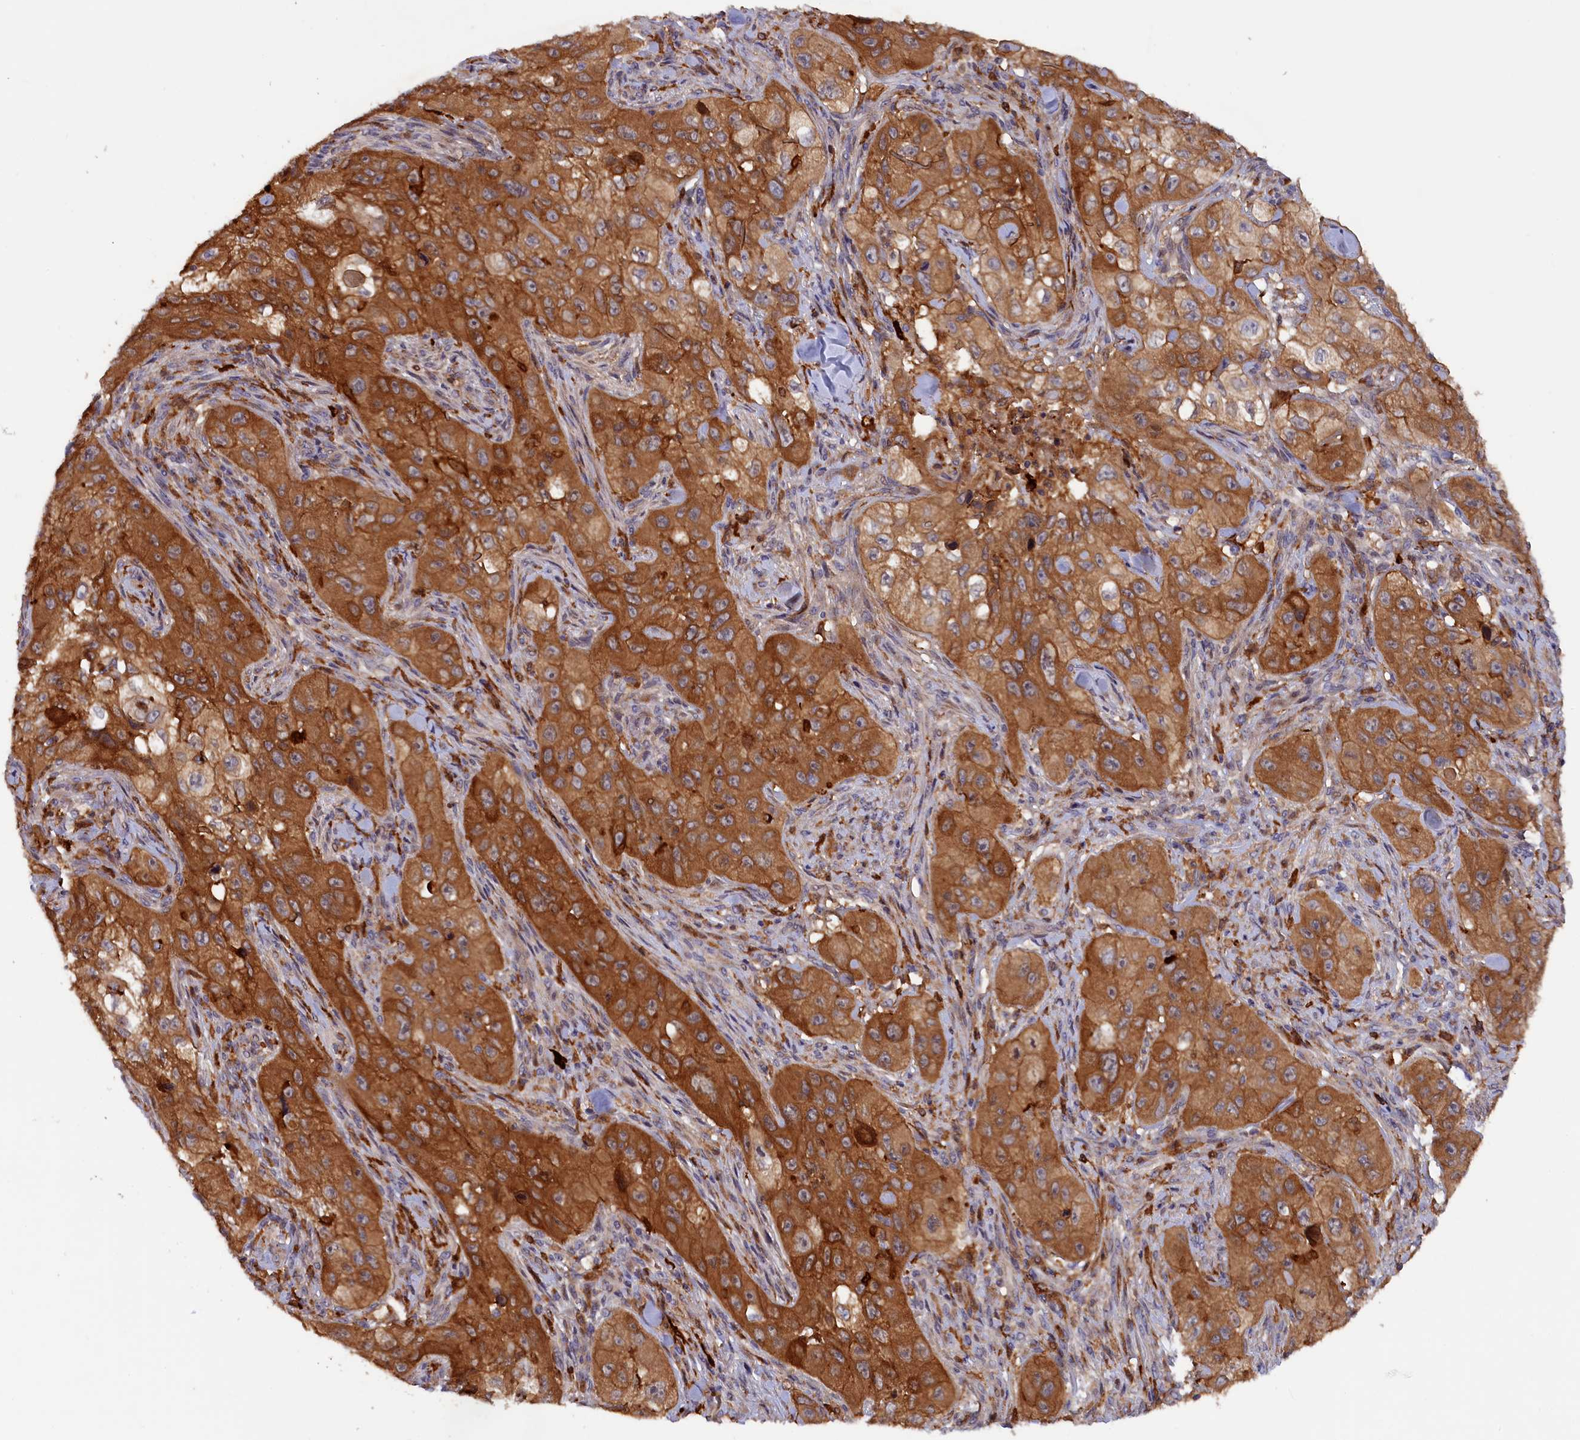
{"staining": {"intensity": "strong", "quantity": ">75%", "location": "cytoplasmic/membranous"}, "tissue": "skin cancer", "cell_type": "Tumor cells", "image_type": "cancer", "snomed": [{"axis": "morphology", "description": "Squamous cell carcinoma, NOS"}, {"axis": "topography", "description": "Skin"}, {"axis": "topography", "description": "Subcutis"}], "caption": "Strong cytoplasmic/membranous positivity is present in about >75% of tumor cells in skin squamous cell carcinoma. (DAB (3,3'-diaminobenzidine) IHC, brown staining for protein, blue staining for nuclei).", "gene": "FERMT1", "patient": {"sex": "male", "age": 73}}